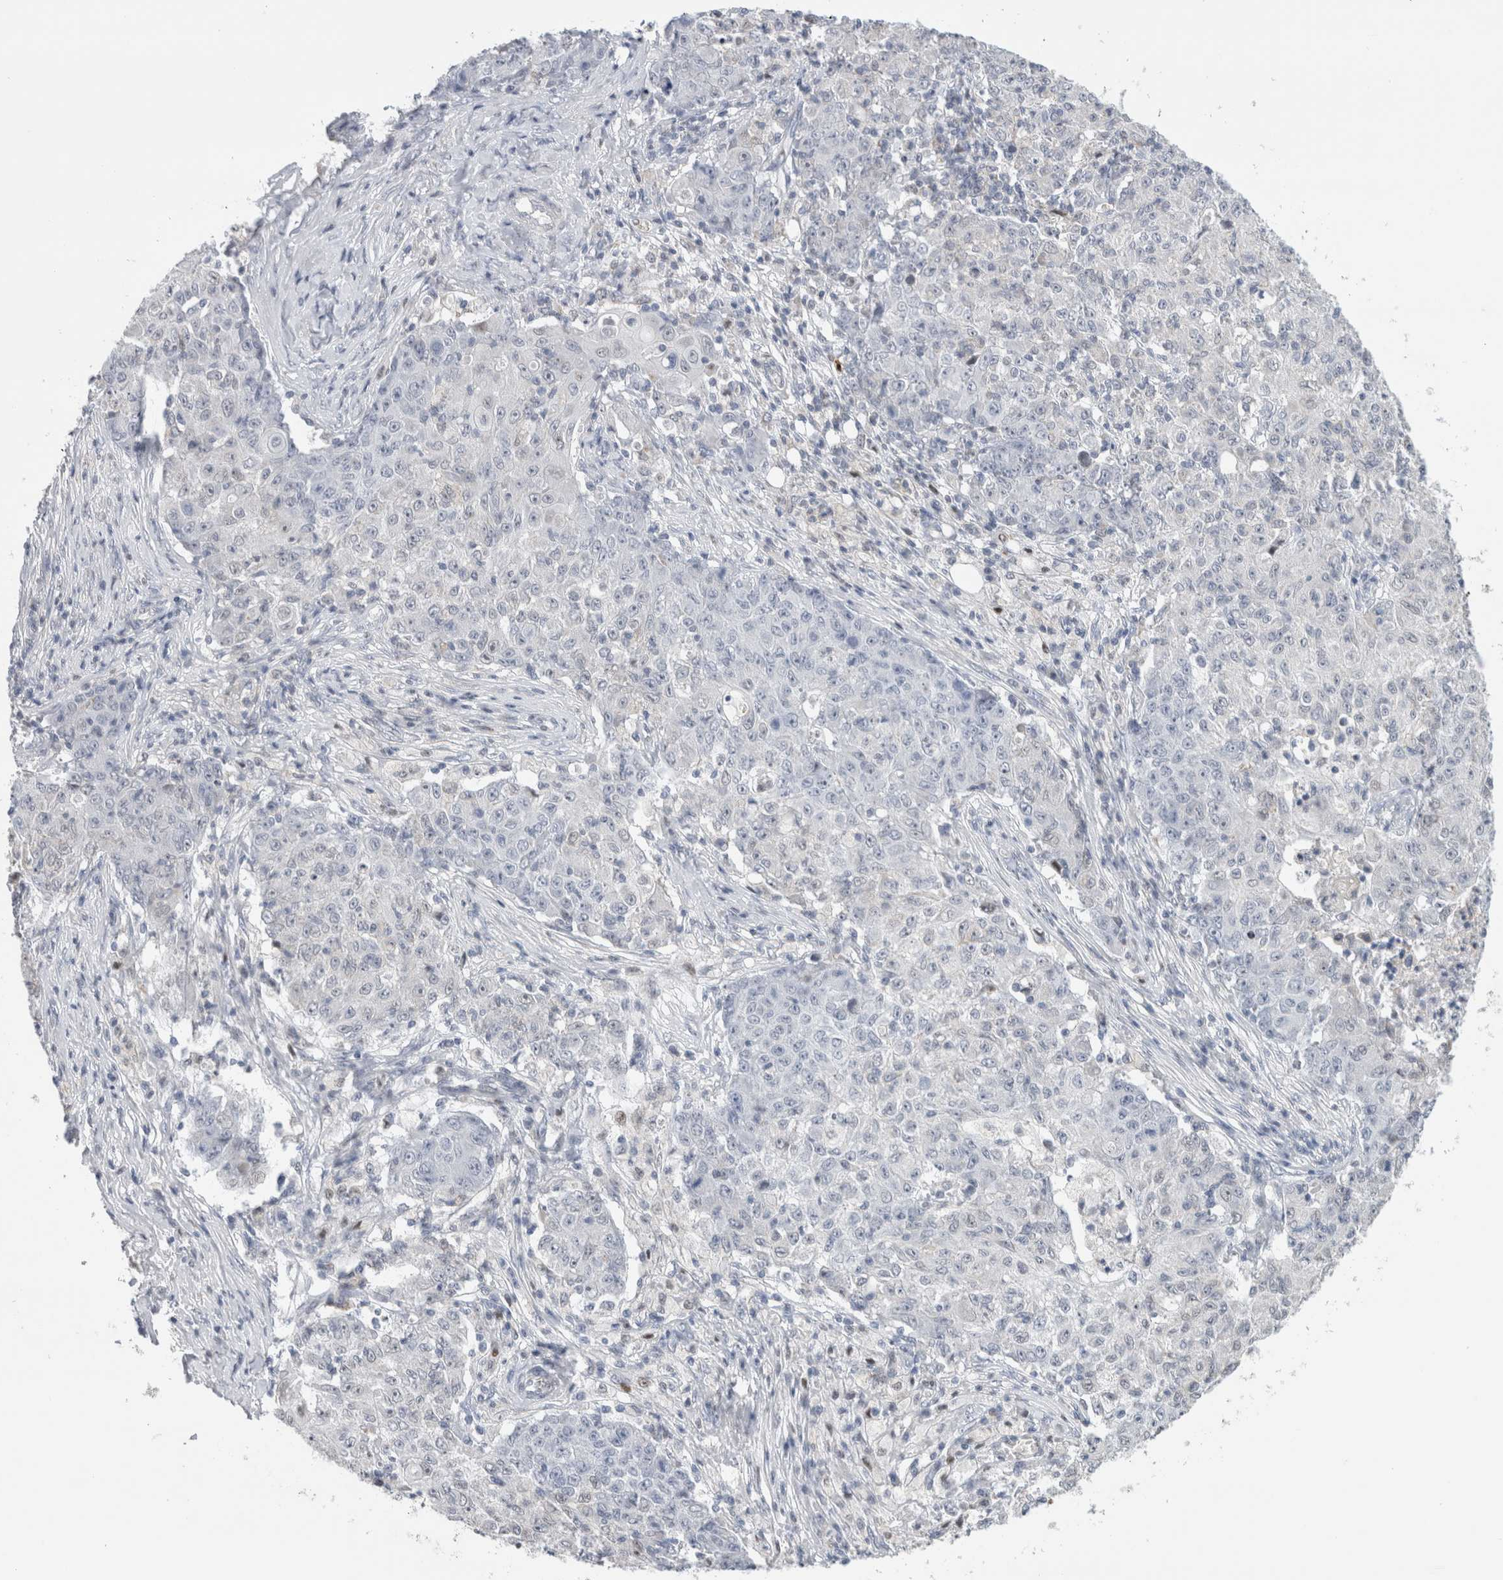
{"staining": {"intensity": "negative", "quantity": "none", "location": "none"}, "tissue": "ovarian cancer", "cell_type": "Tumor cells", "image_type": "cancer", "snomed": [{"axis": "morphology", "description": "Carcinoma, endometroid"}, {"axis": "topography", "description": "Ovary"}], "caption": "The image reveals no significant expression in tumor cells of endometroid carcinoma (ovarian).", "gene": "AGMAT", "patient": {"sex": "female", "age": 42}}